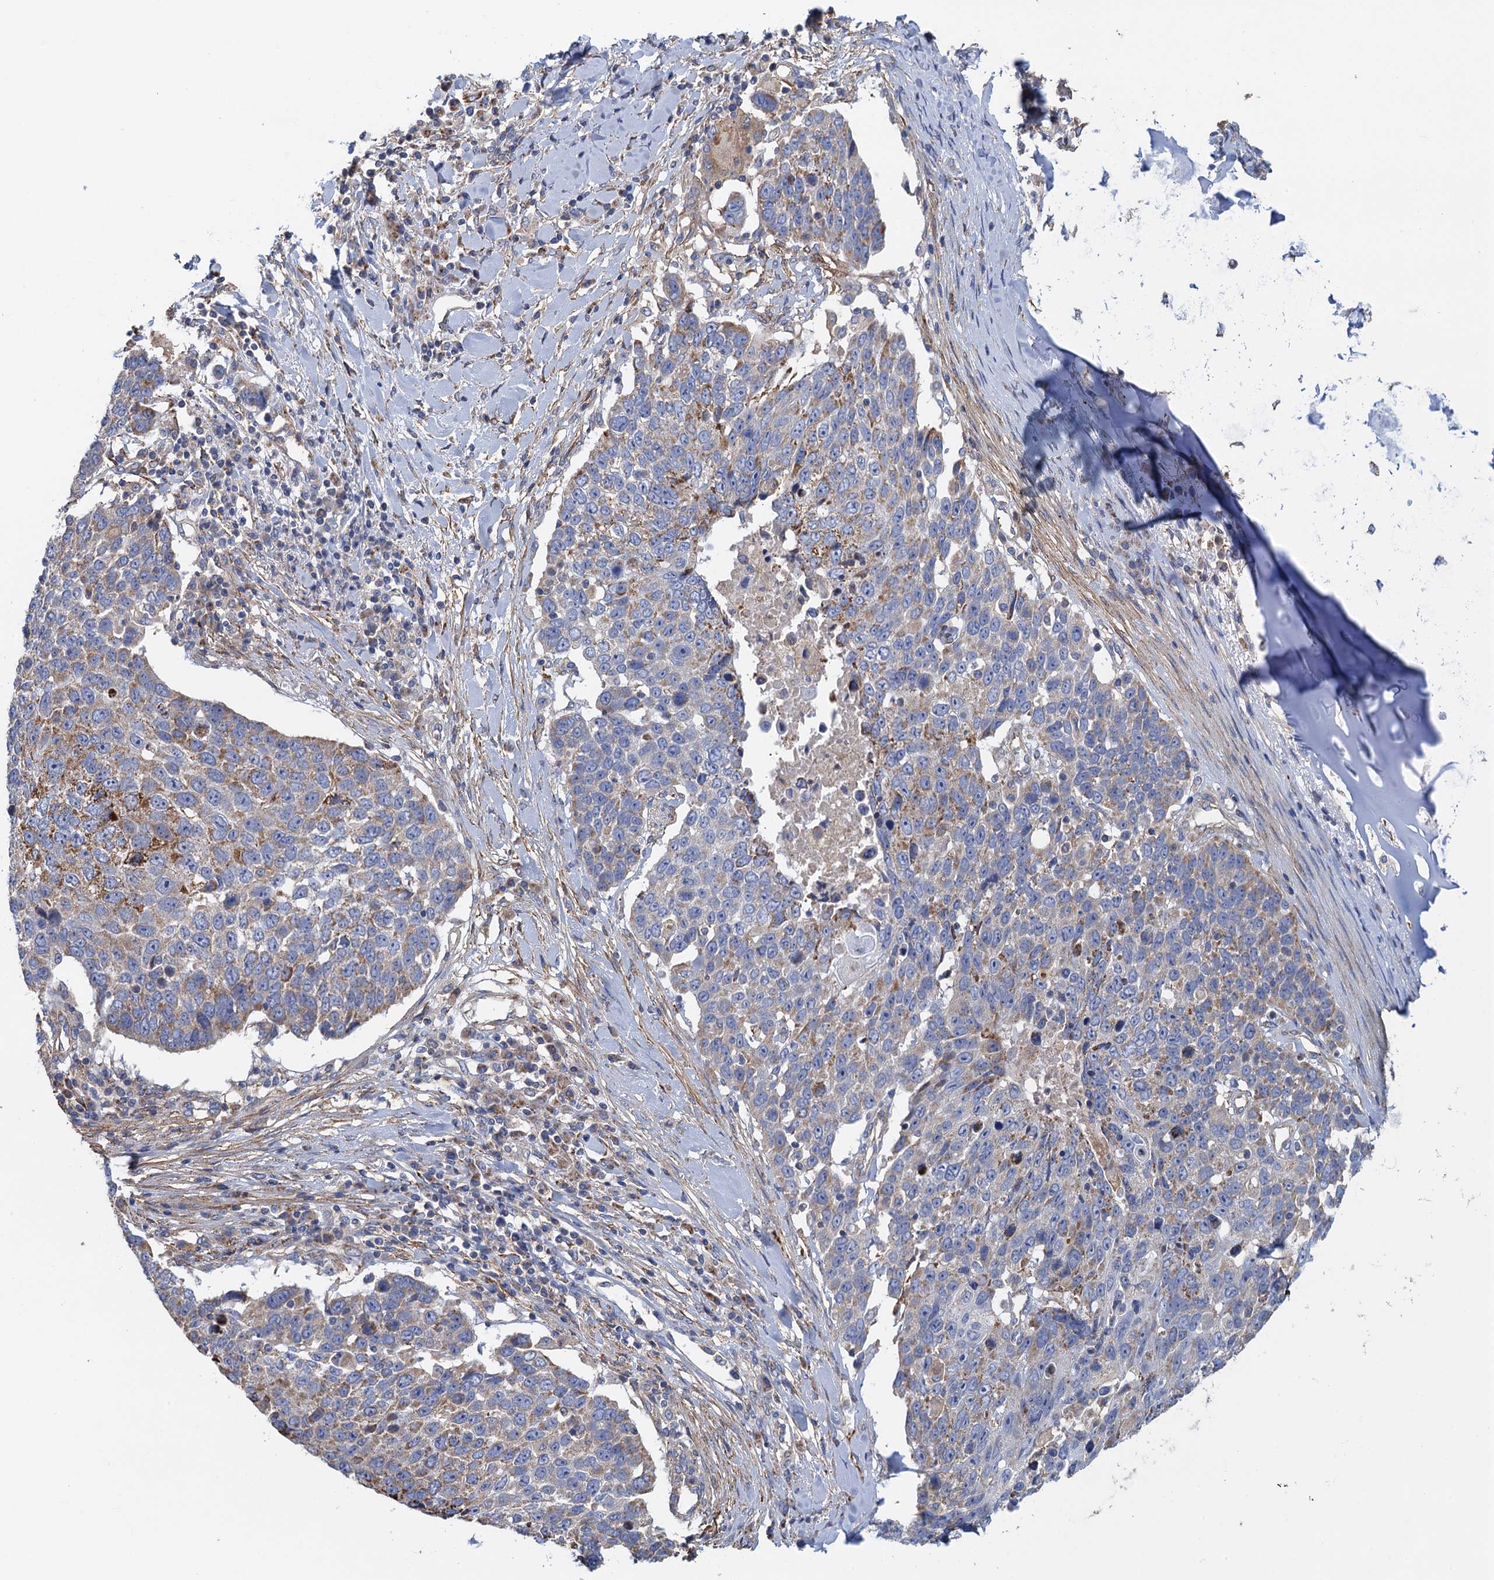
{"staining": {"intensity": "negative", "quantity": "none", "location": "none"}, "tissue": "lung cancer", "cell_type": "Tumor cells", "image_type": "cancer", "snomed": [{"axis": "morphology", "description": "Squamous cell carcinoma, NOS"}, {"axis": "topography", "description": "Lung"}], "caption": "Tumor cells show no significant protein positivity in lung squamous cell carcinoma.", "gene": "GCSH", "patient": {"sex": "male", "age": 66}}